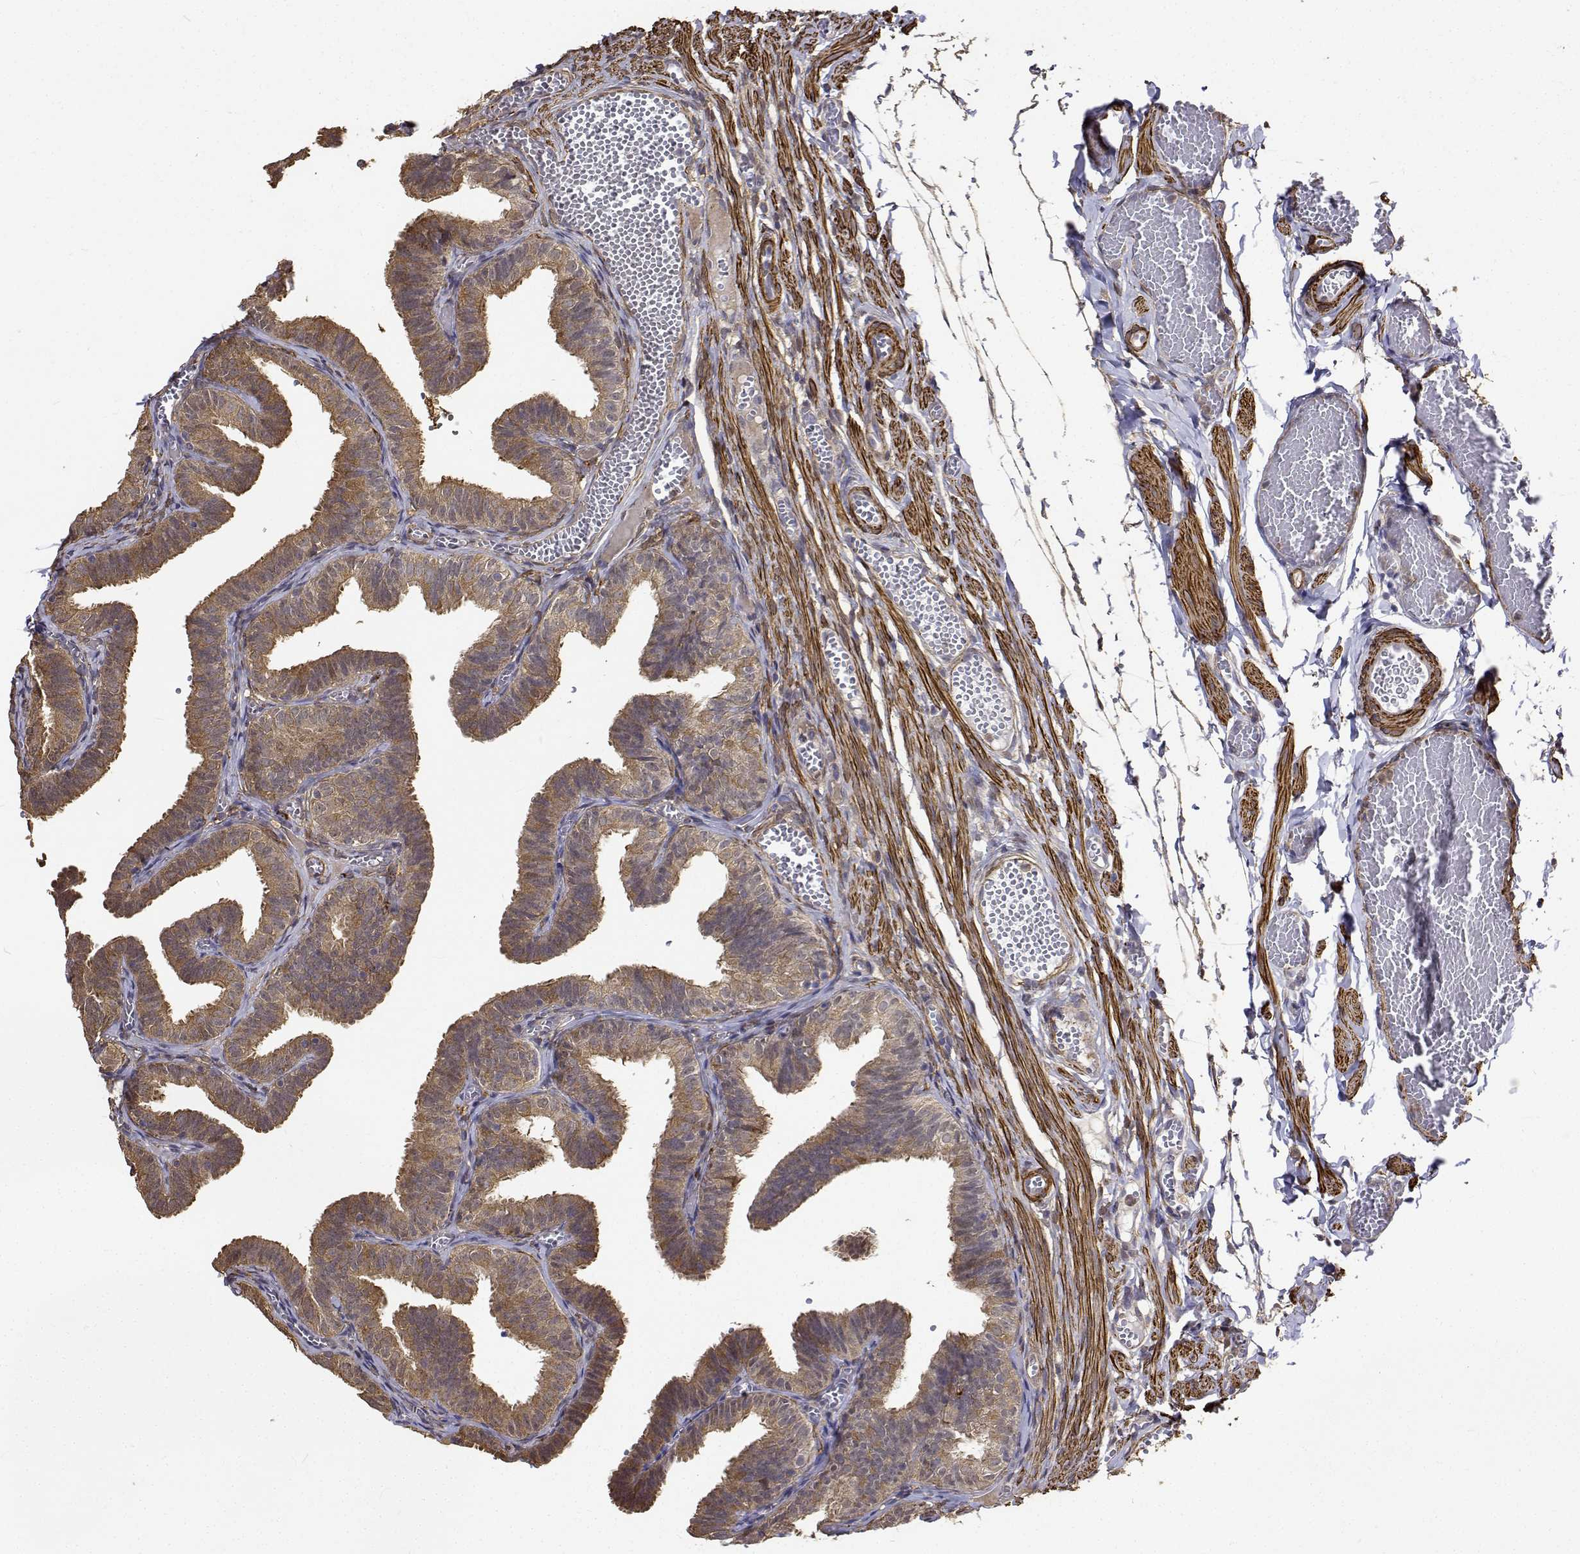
{"staining": {"intensity": "moderate", "quantity": ">75%", "location": "cytoplasmic/membranous"}, "tissue": "fallopian tube", "cell_type": "Glandular cells", "image_type": "normal", "snomed": [{"axis": "morphology", "description": "Normal tissue, NOS"}, {"axis": "topography", "description": "Fallopian tube"}], "caption": "Fallopian tube stained with a protein marker displays moderate staining in glandular cells.", "gene": "PCID2", "patient": {"sex": "female", "age": 25}}